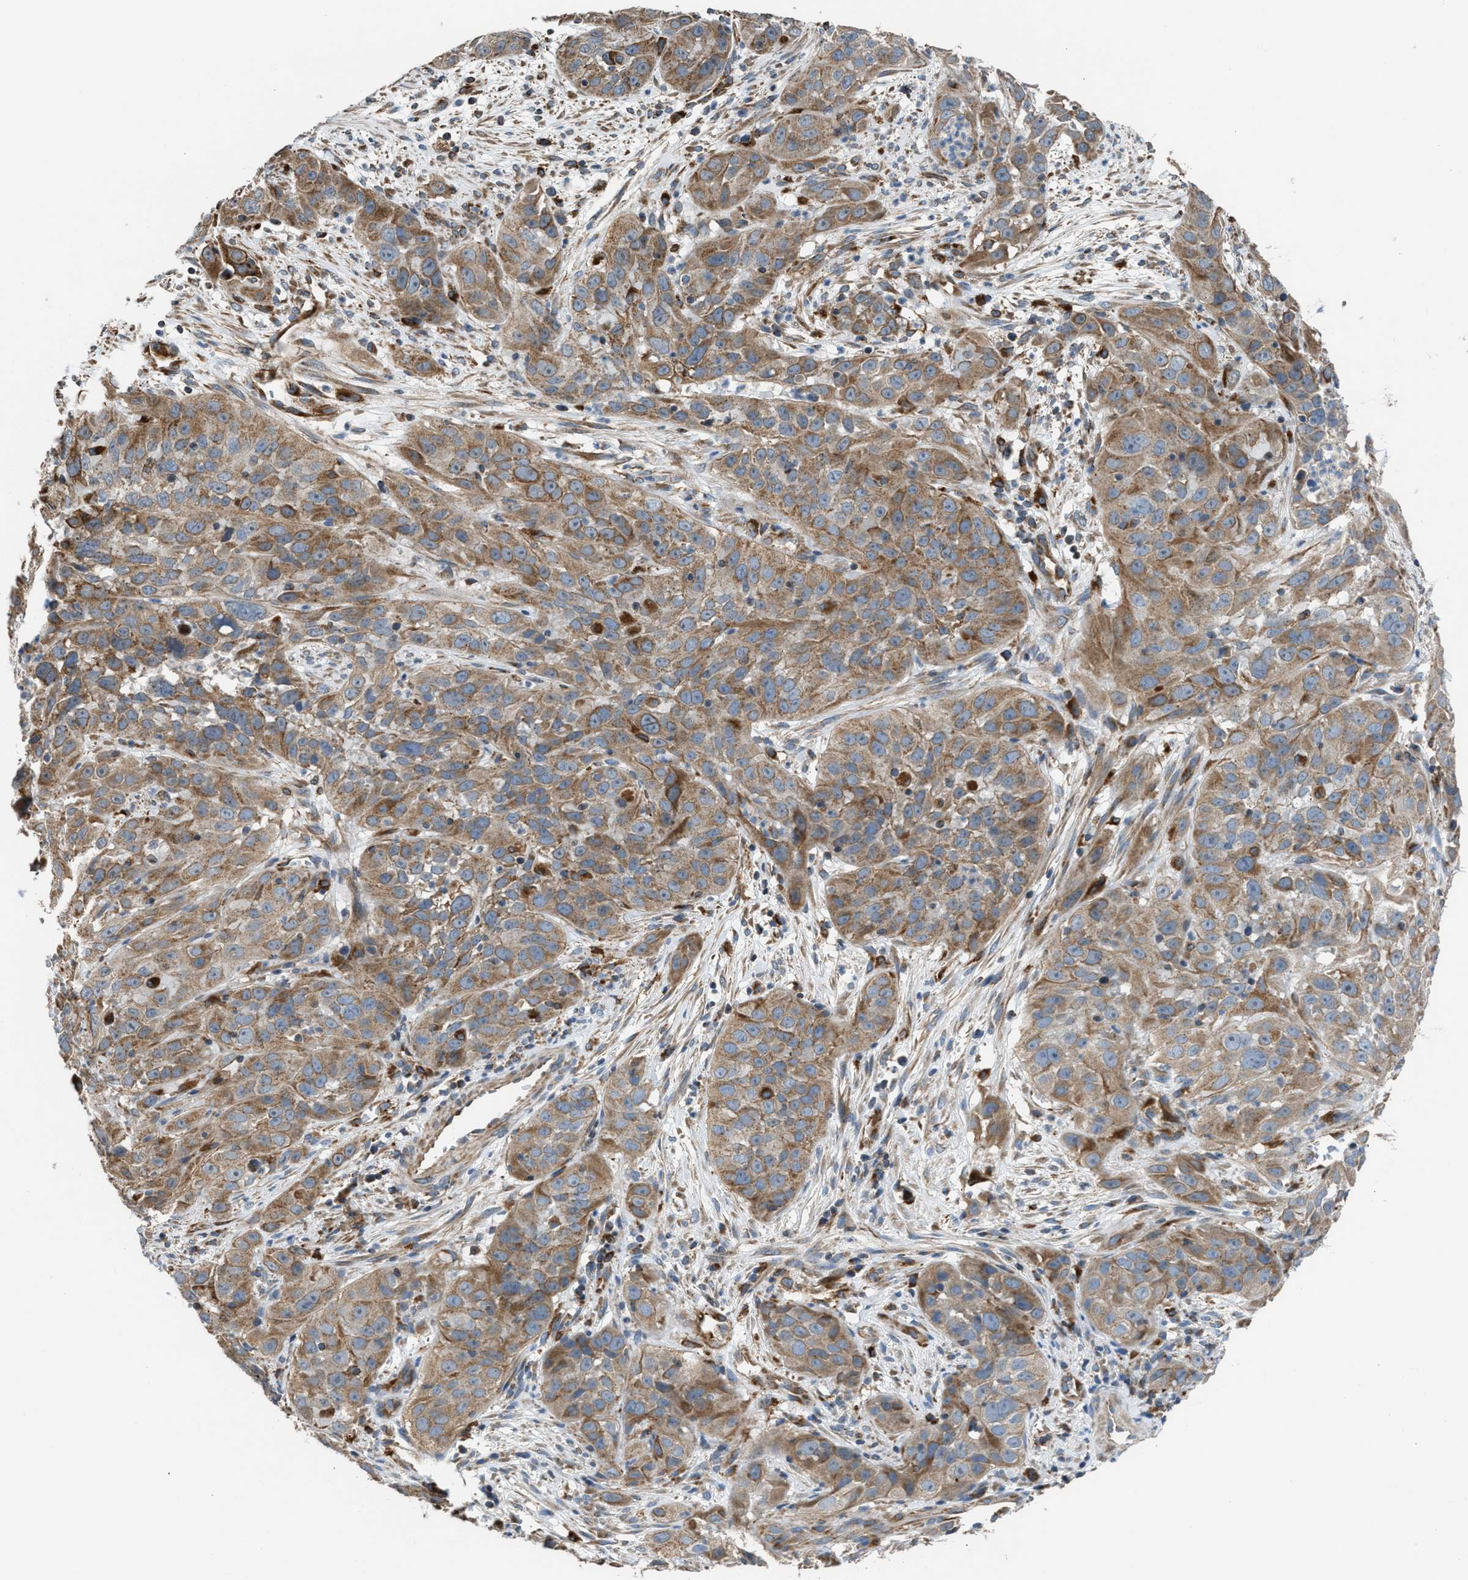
{"staining": {"intensity": "moderate", "quantity": ">75%", "location": "cytoplasmic/membranous"}, "tissue": "cervical cancer", "cell_type": "Tumor cells", "image_type": "cancer", "snomed": [{"axis": "morphology", "description": "Squamous cell carcinoma, NOS"}, {"axis": "topography", "description": "Cervix"}], "caption": "A high-resolution micrograph shows immunohistochemistry (IHC) staining of cervical cancer (squamous cell carcinoma), which reveals moderate cytoplasmic/membranous positivity in about >75% of tumor cells.", "gene": "SLC10A3", "patient": {"sex": "female", "age": 32}}